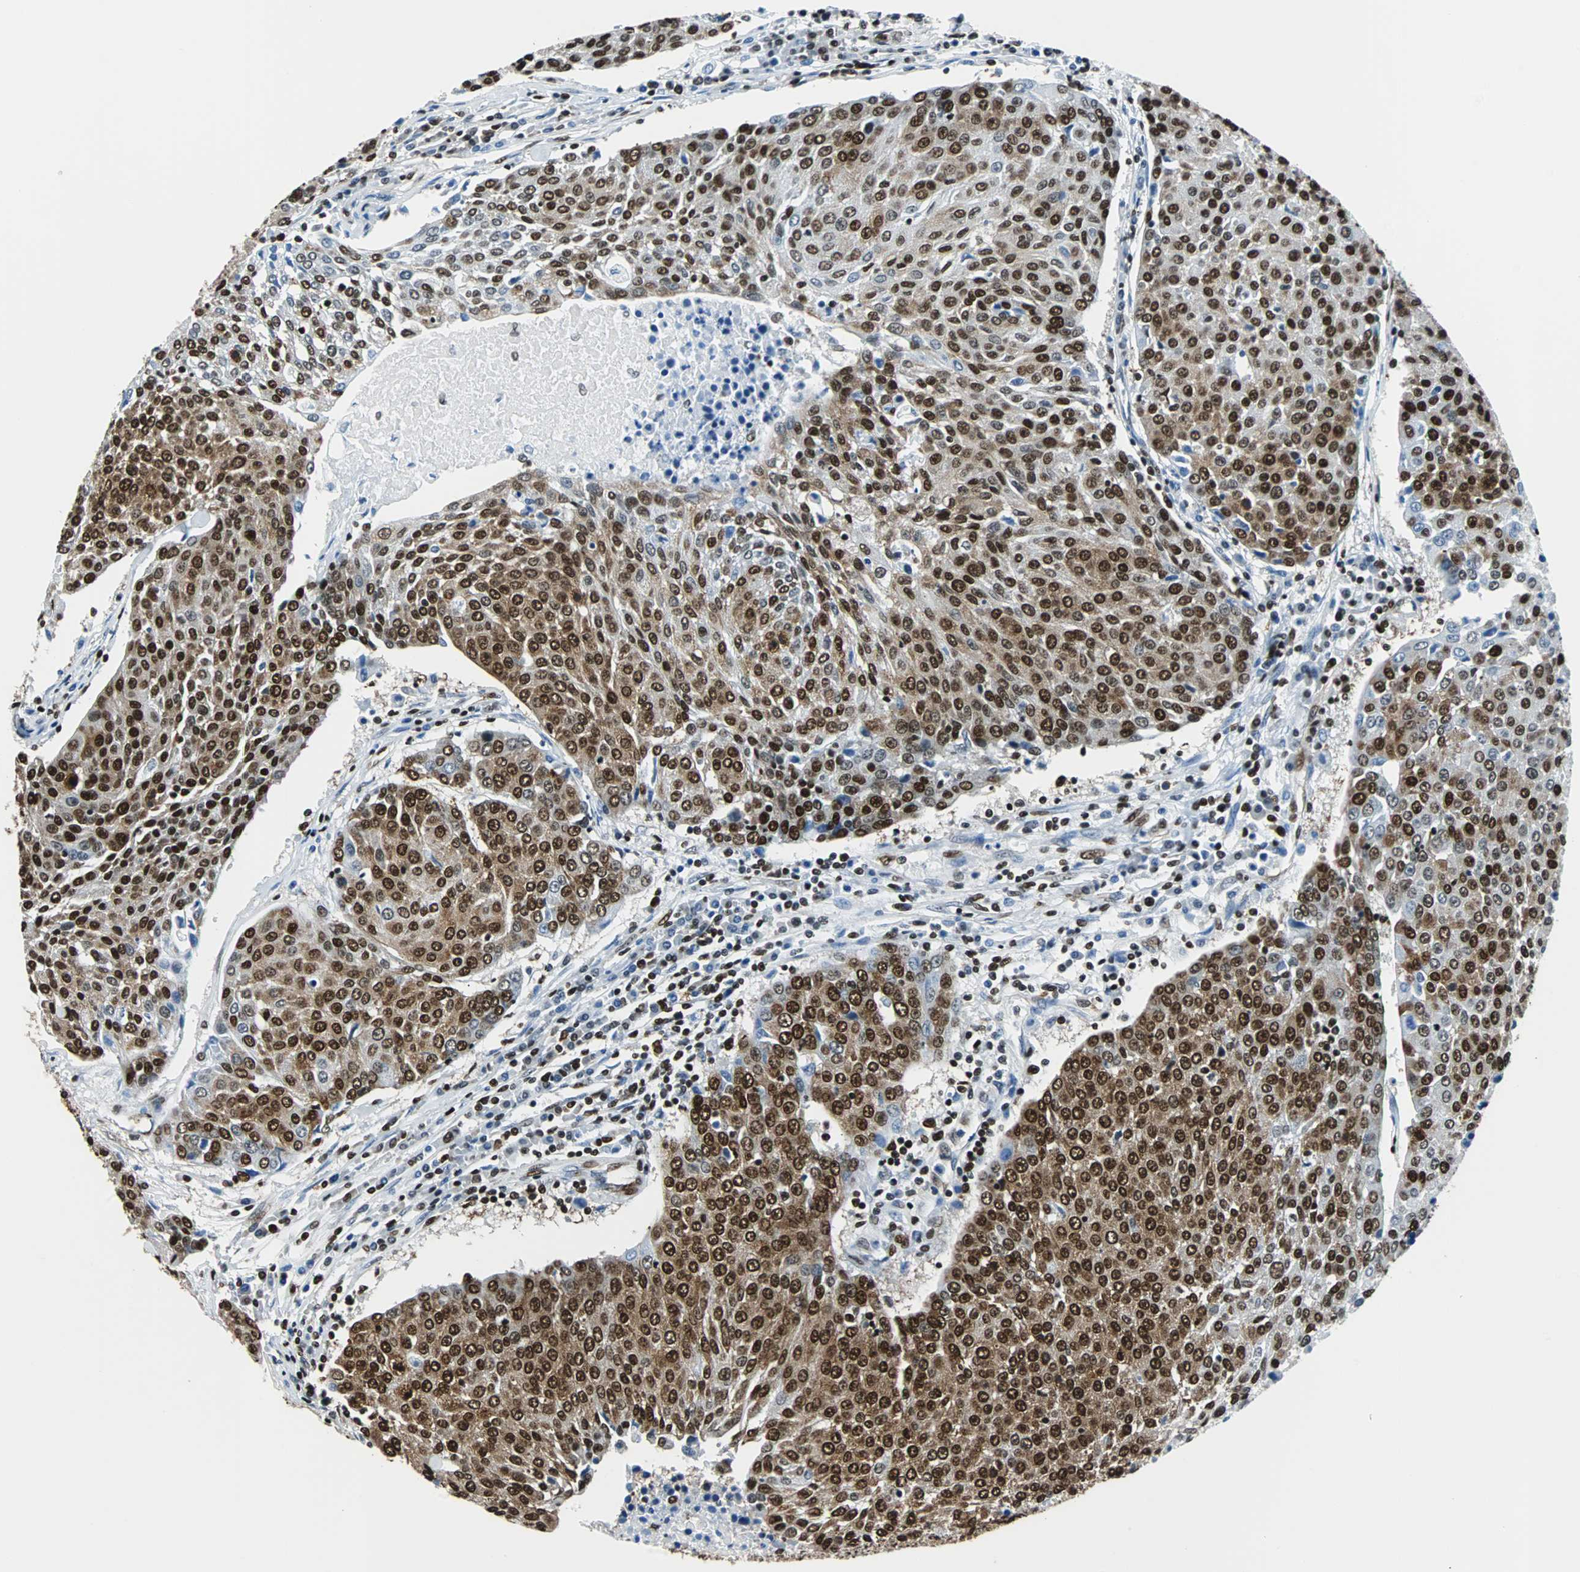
{"staining": {"intensity": "strong", "quantity": ">75%", "location": "cytoplasmic/membranous,nuclear"}, "tissue": "urothelial cancer", "cell_type": "Tumor cells", "image_type": "cancer", "snomed": [{"axis": "morphology", "description": "Urothelial carcinoma, High grade"}, {"axis": "topography", "description": "Urinary bladder"}], "caption": "The image reveals immunohistochemical staining of high-grade urothelial carcinoma. There is strong cytoplasmic/membranous and nuclear positivity is appreciated in about >75% of tumor cells.", "gene": "FUBP1", "patient": {"sex": "female", "age": 85}}